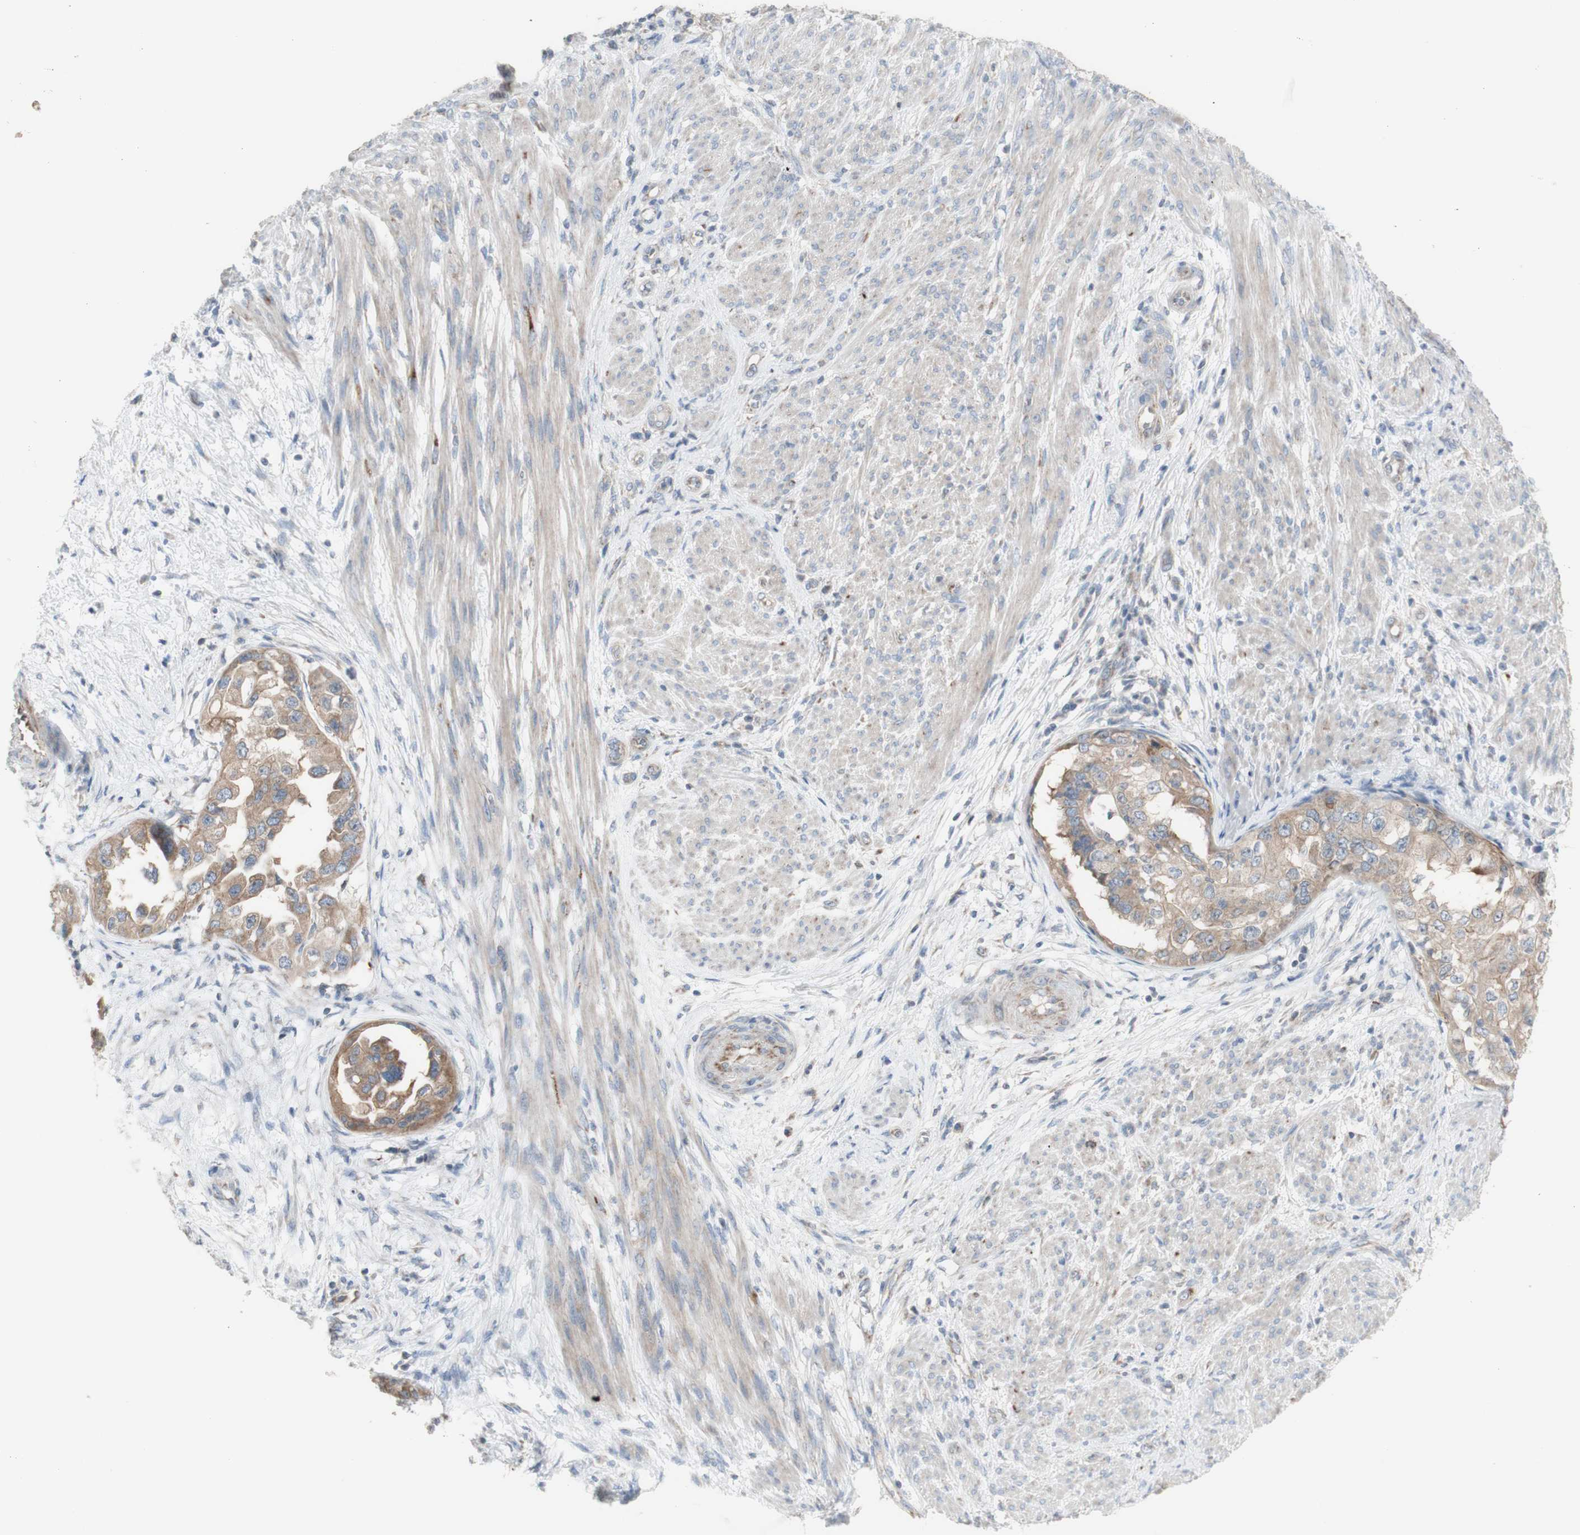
{"staining": {"intensity": "weak", "quantity": ">75%", "location": "cytoplasmic/membranous"}, "tissue": "endometrial cancer", "cell_type": "Tumor cells", "image_type": "cancer", "snomed": [{"axis": "morphology", "description": "Adenocarcinoma, NOS"}, {"axis": "topography", "description": "Endometrium"}], "caption": "Weak cytoplasmic/membranous staining is present in approximately >75% of tumor cells in endometrial adenocarcinoma. (DAB (3,3'-diaminobenzidine) = brown stain, brightfield microscopy at high magnification).", "gene": "C3orf52", "patient": {"sex": "female", "age": 85}}